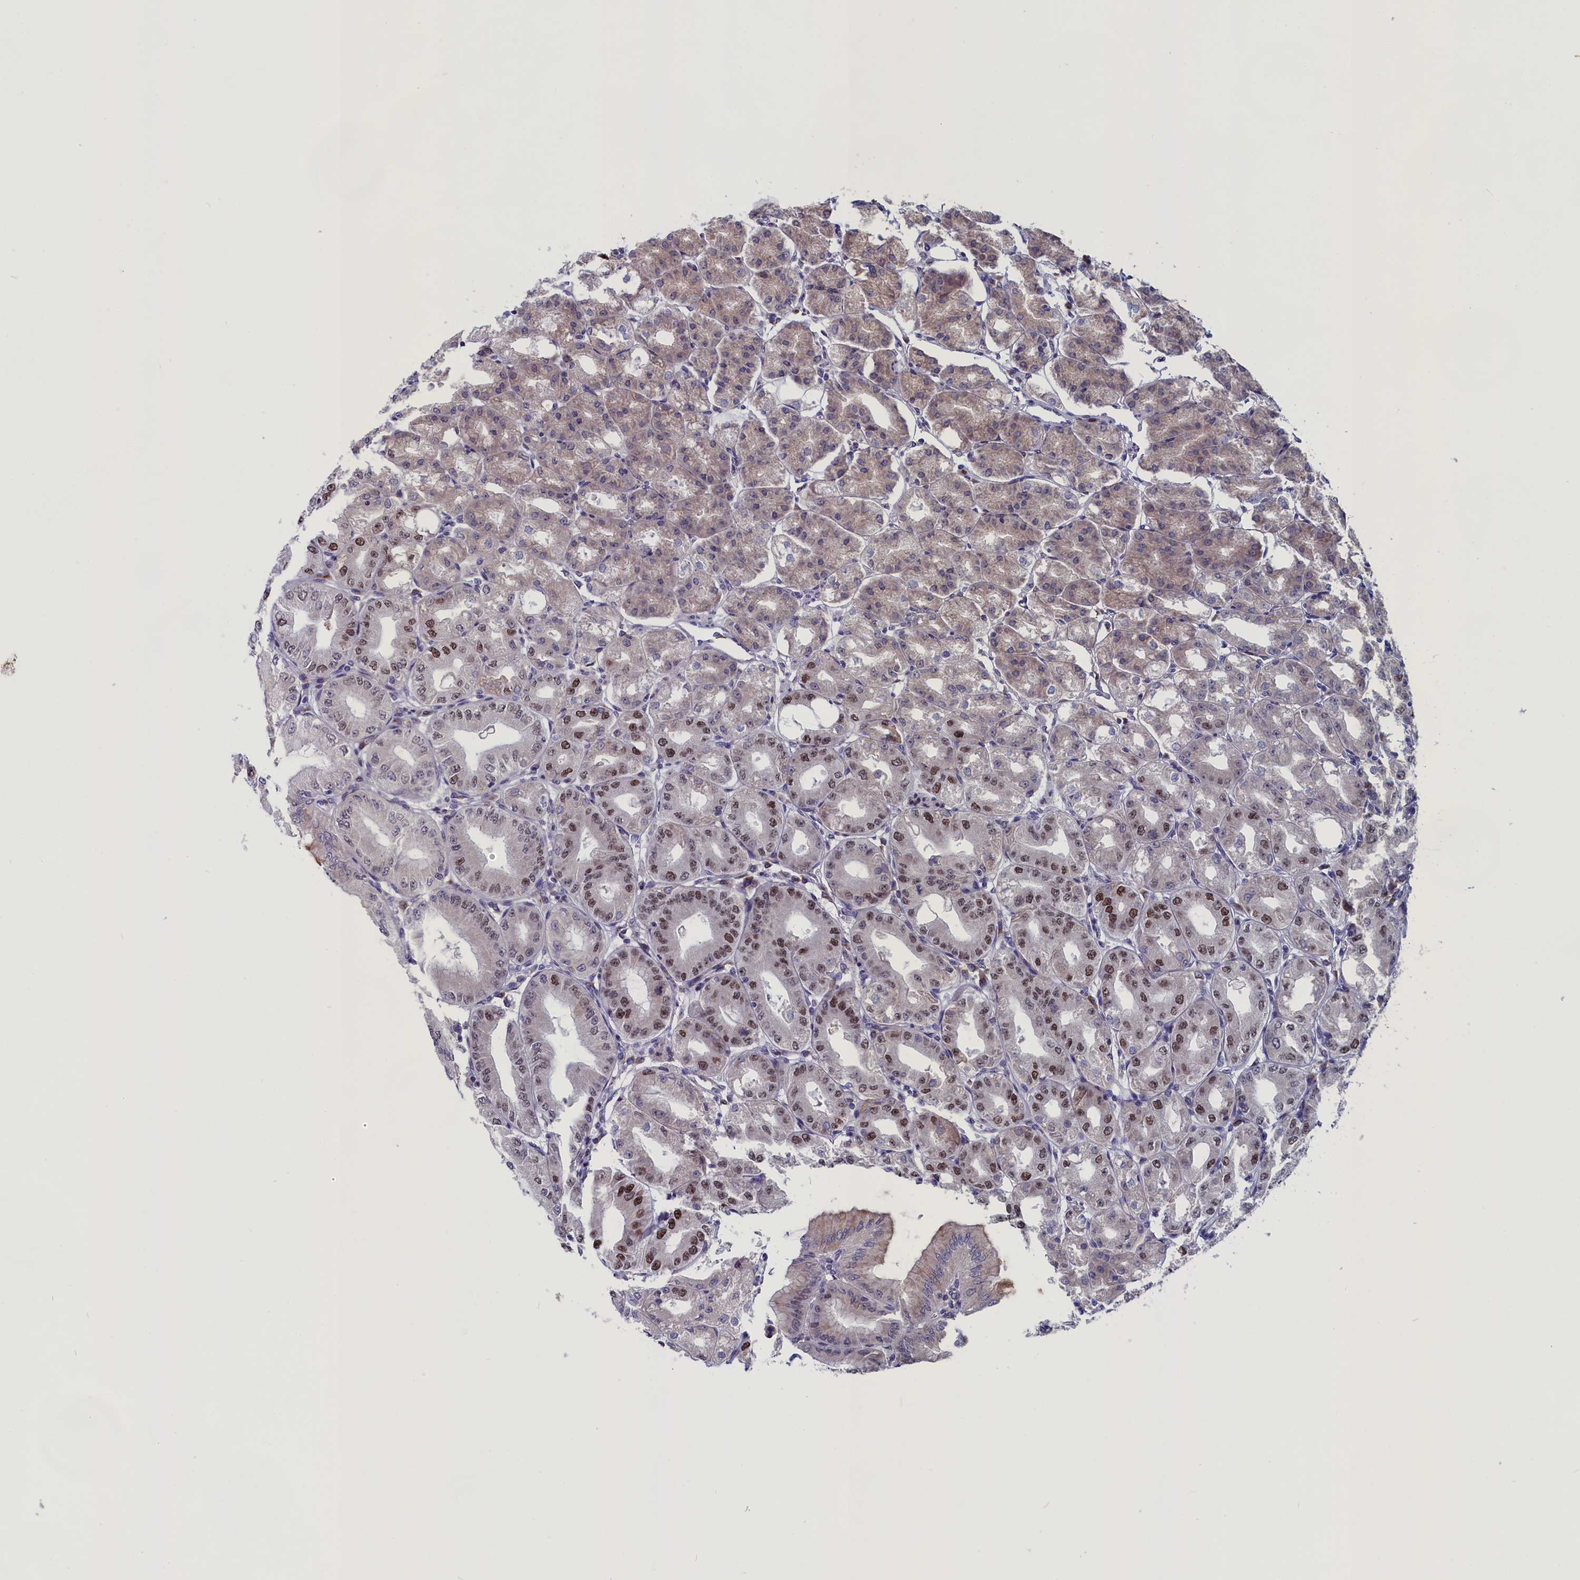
{"staining": {"intensity": "moderate", "quantity": "25%-75%", "location": "cytoplasmic/membranous,nuclear"}, "tissue": "stomach", "cell_type": "Glandular cells", "image_type": "normal", "snomed": [{"axis": "morphology", "description": "Normal tissue, NOS"}, {"axis": "topography", "description": "Stomach, lower"}], "caption": "DAB immunohistochemical staining of unremarkable stomach exhibits moderate cytoplasmic/membranous,nuclear protein staining in about 25%-75% of glandular cells. (DAB (3,3'-diaminobenzidine) IHC, brown staining for protein, blue staining for nuclei).", "gene": "LIG1", "patient": {"sex": "male", "age": 71}}